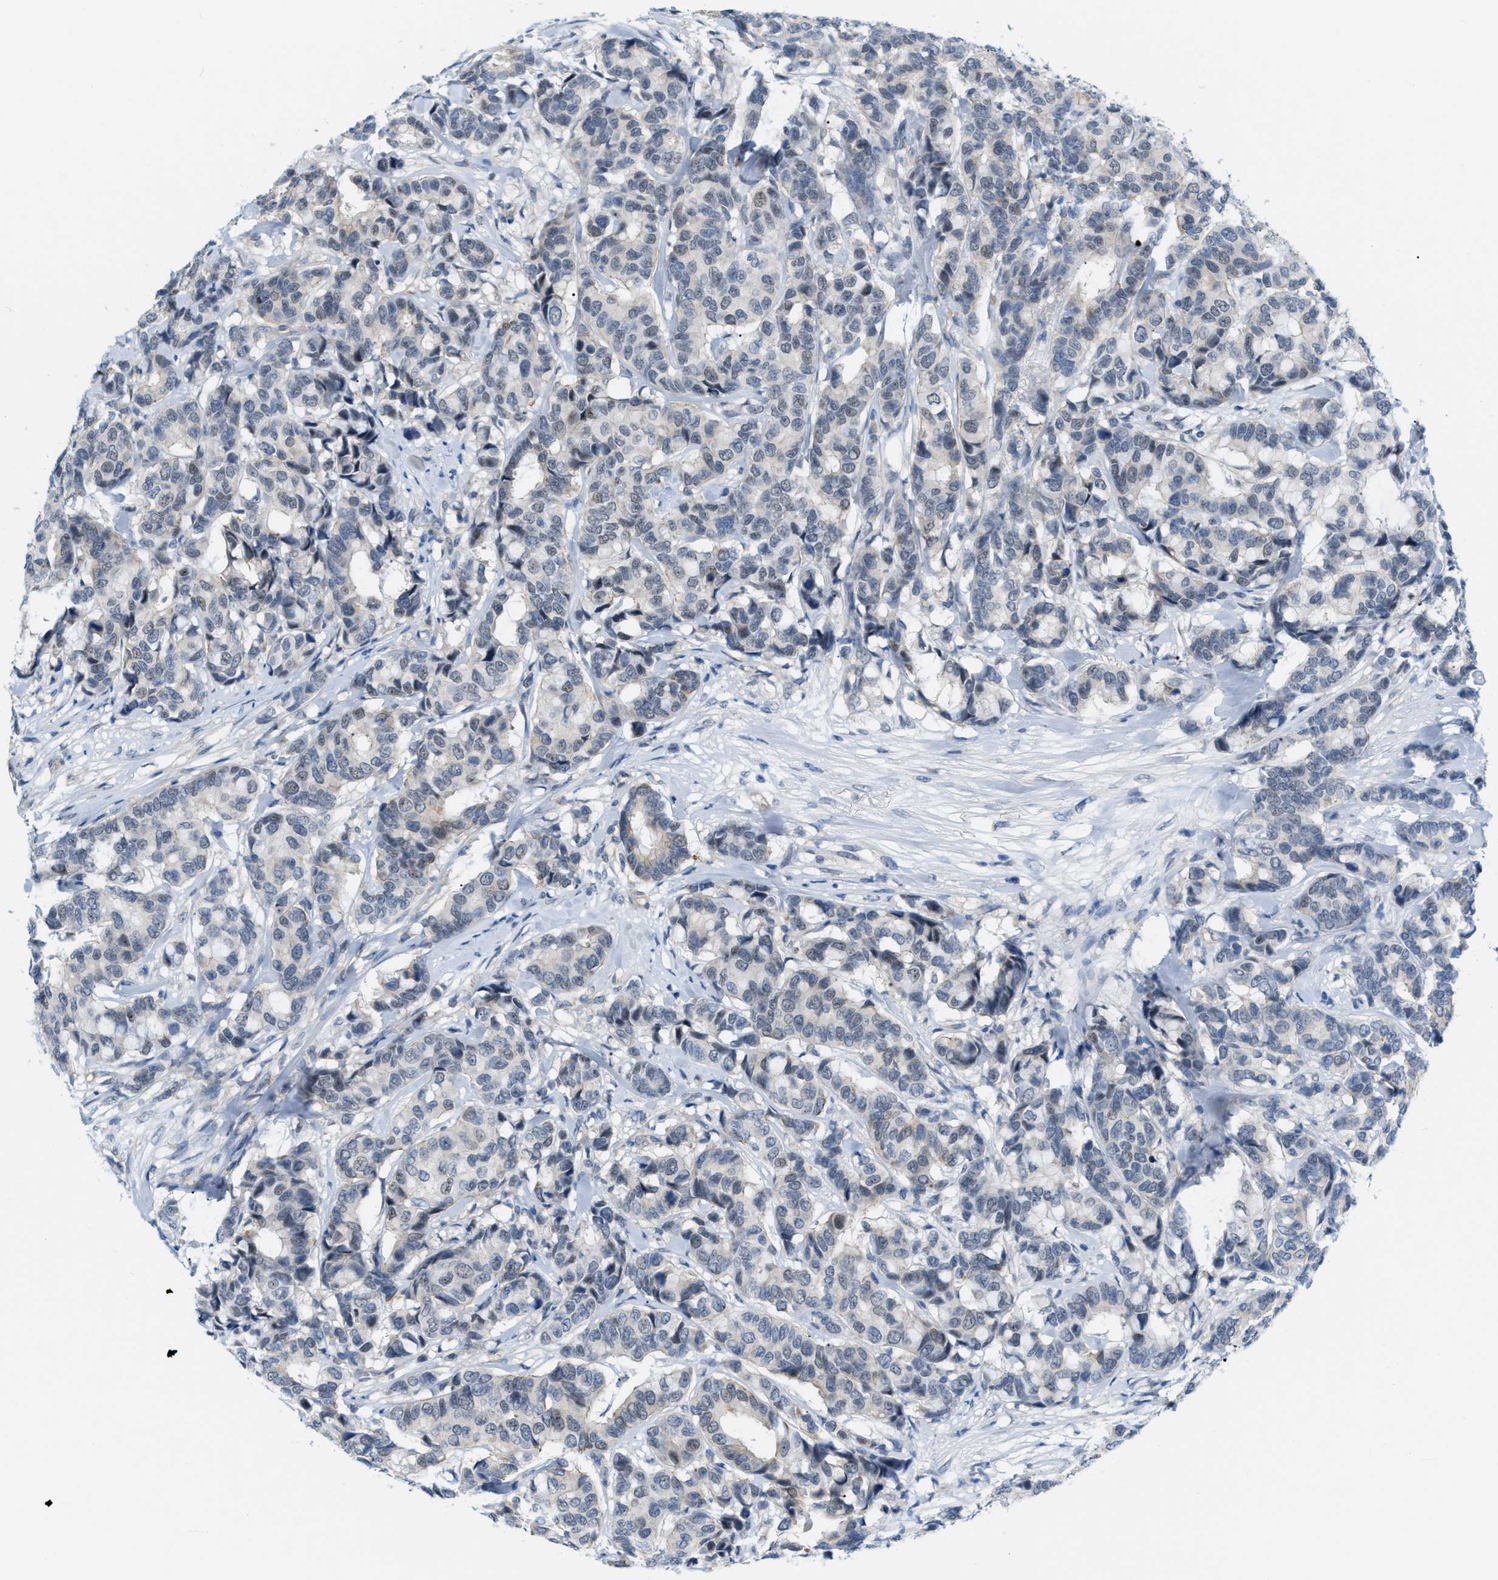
{"staining": {"intensity": "weak", "quantity": "<25%", "location": "nuclear"}, "tissue": "breast cancer", "cell_type": "Tumor cells", "image_type": "cancer", "snomed": [{"axis": "morphology", "description": "Duct carcinoma"}, {"axis": "topography", "description": "Breast"}], "caption": "This micrograph is of breast cancer stained with IHC to label a protein in brown with the nuclei are counter-stained blue. There is no staining in tumor cells.", "gene": "PHRF1", "patient": {"sex": "female", "age": 87}}